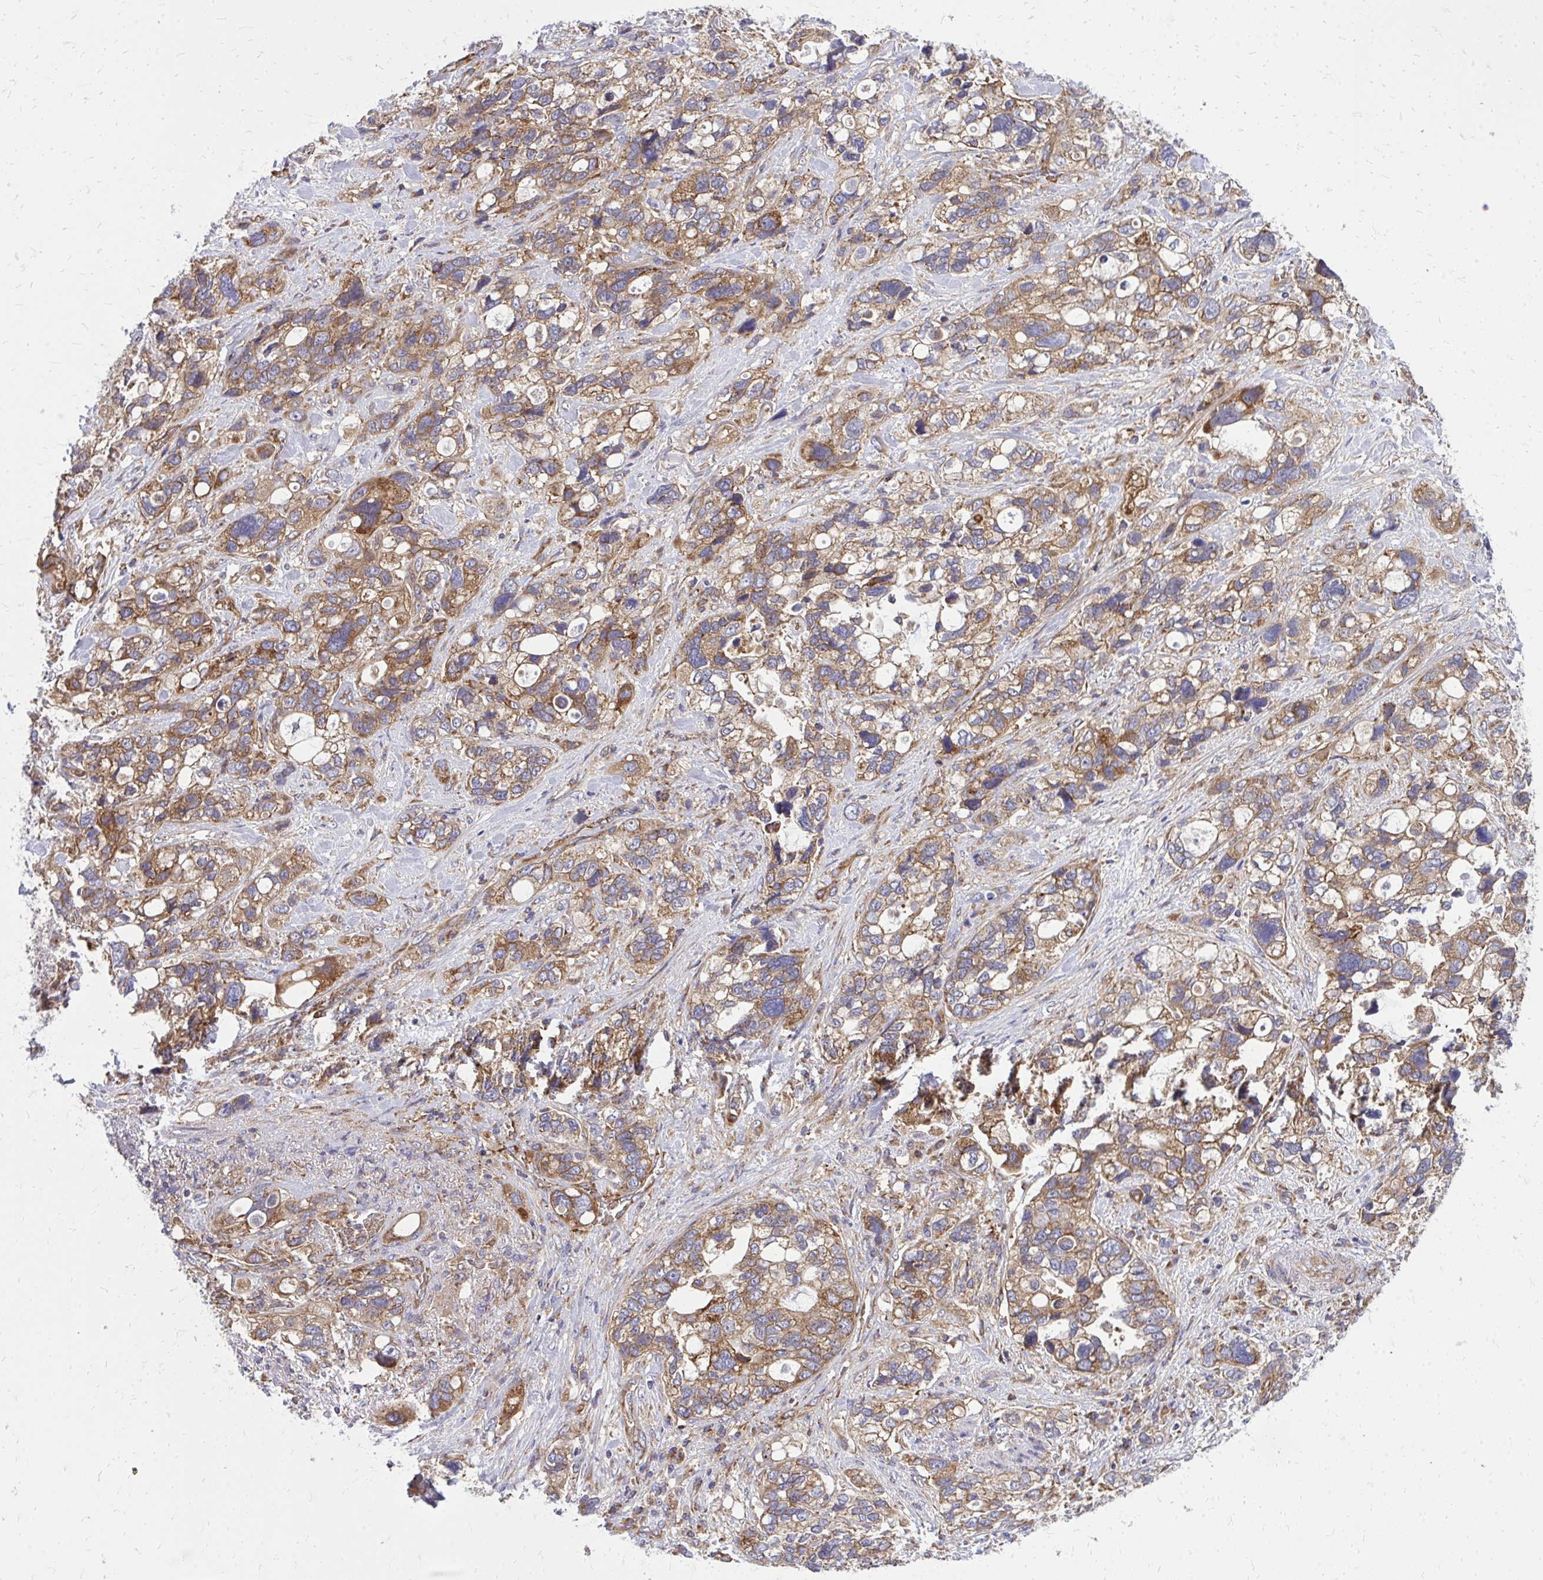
{"staining": {"intensity": "moderate", "quantity": ">75%", "location": "cytoplasmic/membranous"}, "tissue": "stomach cancer", "cell_type": "Tumor cells", "image_type": "cancer", "snomed": [{"axis": "morphology", "description": "Adenocarcinoma, NOS"}, {"axis": "topography", "description": "Stomach, upper"}], "caption": "This is a micrograph of IHC staining of adenocarcinoma (stomach), which shows moderate positivity in the cytoplasmic/membranous of tumor cells.", "gene": "PDK4", "patient": {"sex": "female", "age": 81}}